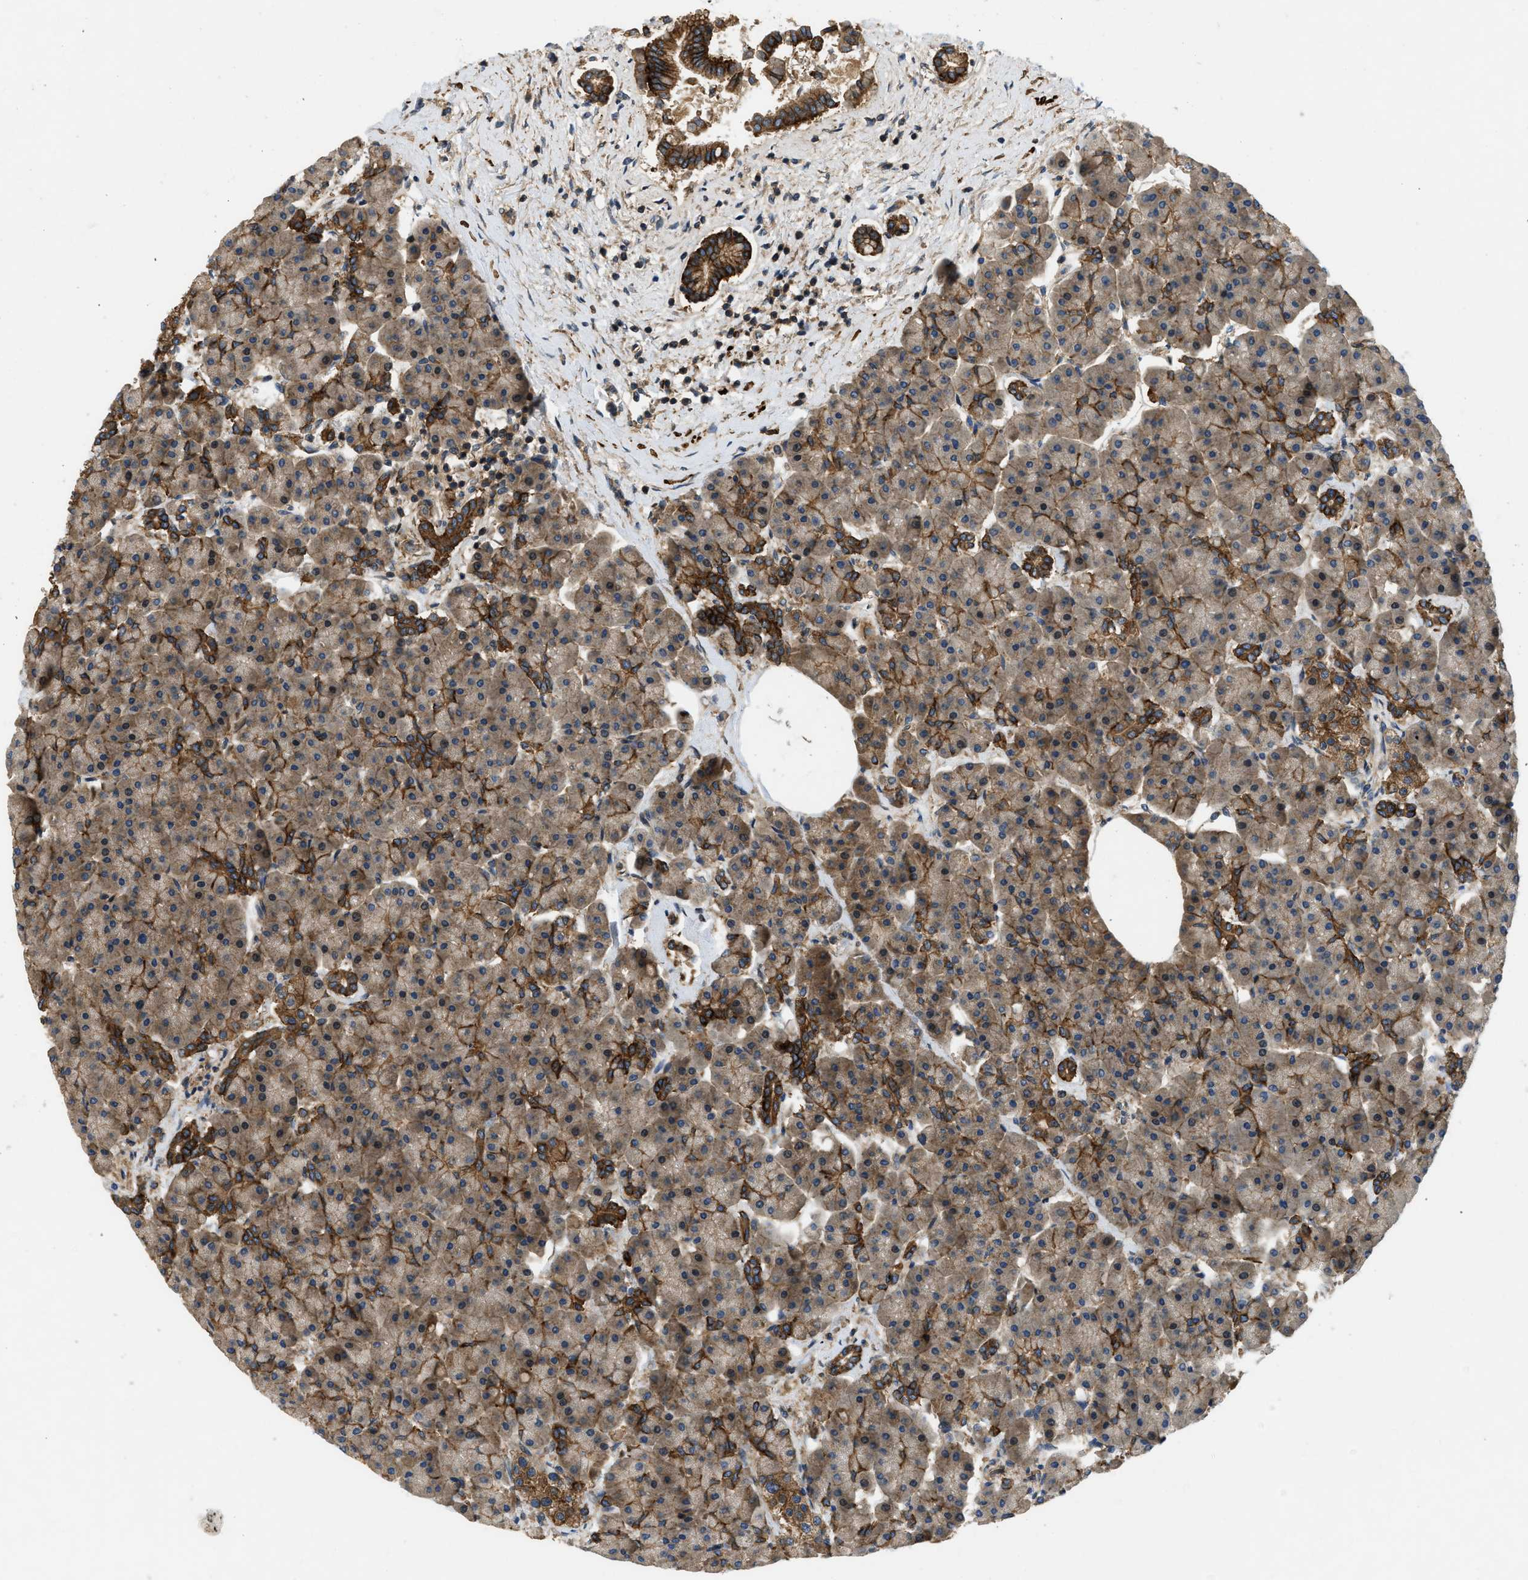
{"staining": {"intensity": "moderate", "quantity": ">75%", "location": "cytoplasmic/membranous"}, "tissue": "pancreas", "cell_type": "Exocrine glandular cells", "image_type": "normal", "snomed": [{"axis": "morphology", "description": "Normal tissue, NOS"}, {"axis": "topography", "description": "Pancreas"}], "caption": "IHC photomicrograph of unremarkable human pancreas stained for a protein (brown), which exhibits medium levels of moderate cytoplasmic/membranous positivity in approximately >75% of exocrine glandular cells.", "gene": "CNNM3", "patient": {"sex": "female", "age": 70}}